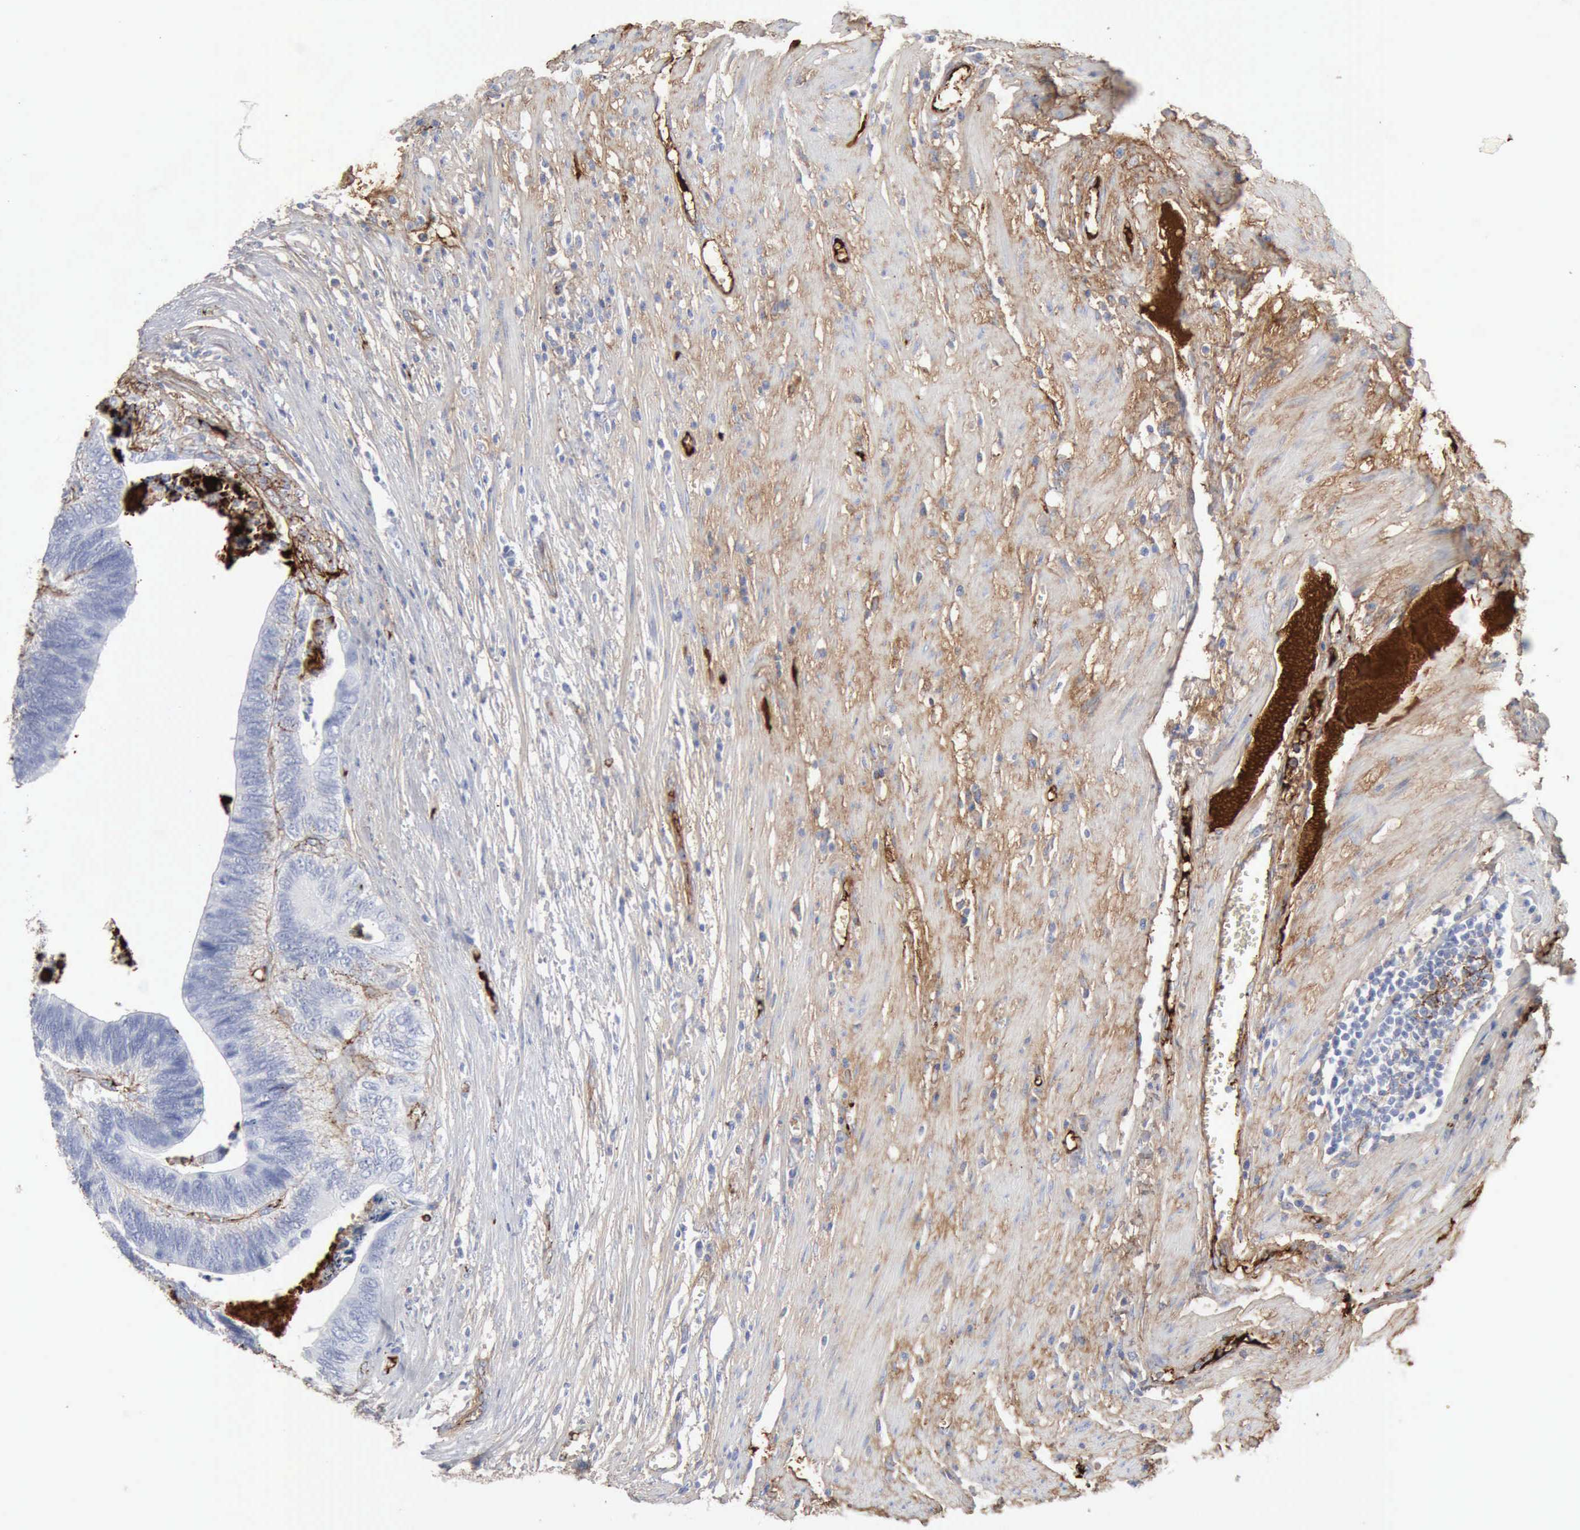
{"staining": {"intensity": "negative", "quantity": "none", "location": "none"}, "tissue": "colorectal cancer", "cell_type": "Tumor cells", "image_type": "cancer", "snomed": [{"axis": "morphology", "description": "Adenocarcinoma, NOS"}, {"axis": "topography", "description": "Colon"}], "caption": "A high-resolution photomicrograph shows immunohistochemistry staining of colorectal cancer, which shows no significant expression in tumor cells.", "gene": "C4BPA", "patient": {"sex": "male", "age": 72}}